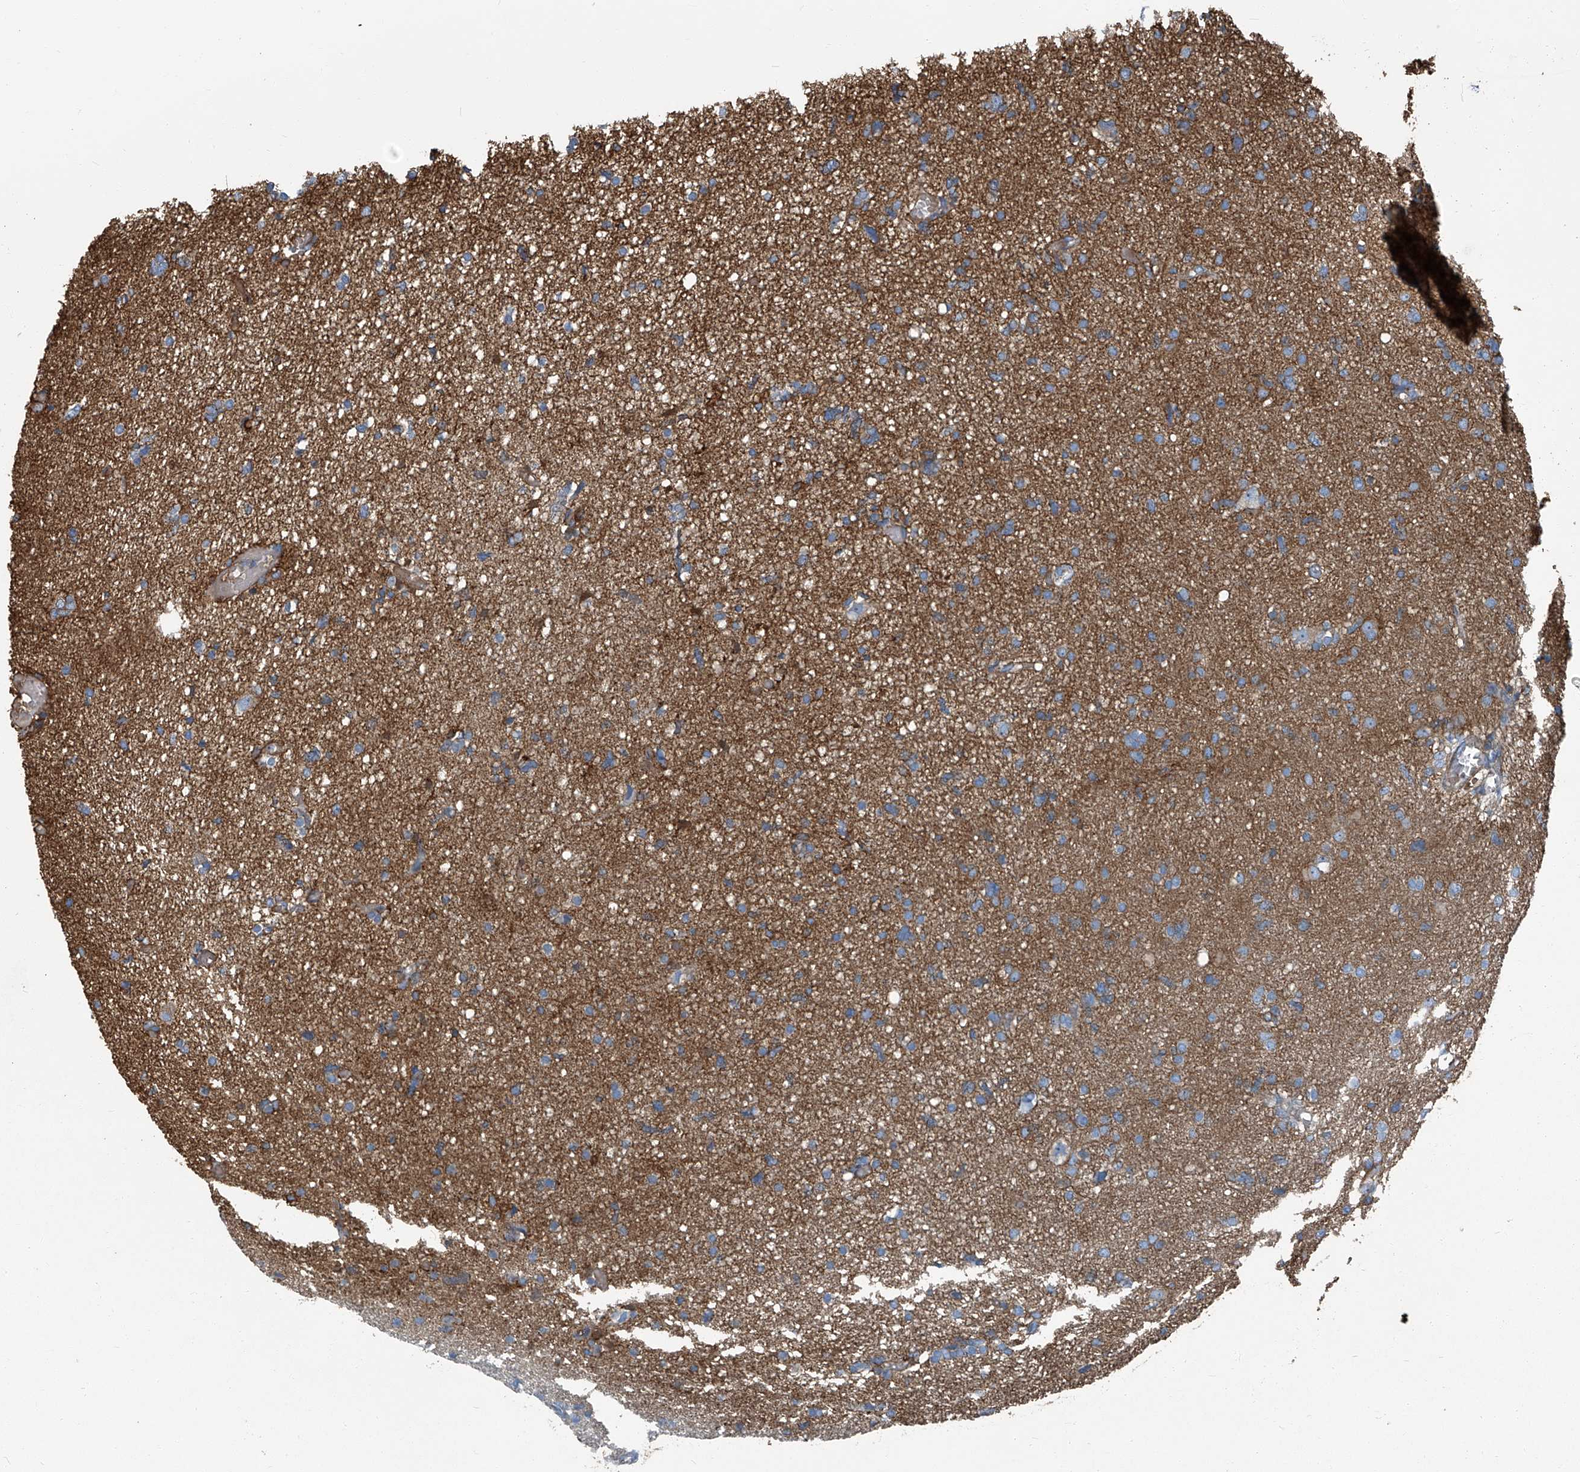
{"staining": {"intensity": "moderate", "quantity": "25%-75%", "location": "cytoplasmic/membranous"}, "tissue": "glioma", "cell_type": "Tumor cells", "image_type": "cancer", "snomed": [{"axis": "morphology", "description": "Glioma, malignant, High grade"}, {"axis": "topography", "description": "Brain"}], "caption": "This is a micrograph of IHC staining of malignant glioma (high-grade), which shows moderate expression in the cytoplasmic/membranous of tumor cells.", "gene": "SEPTIN7", "patient": {"sex": "female", "age": 59}}